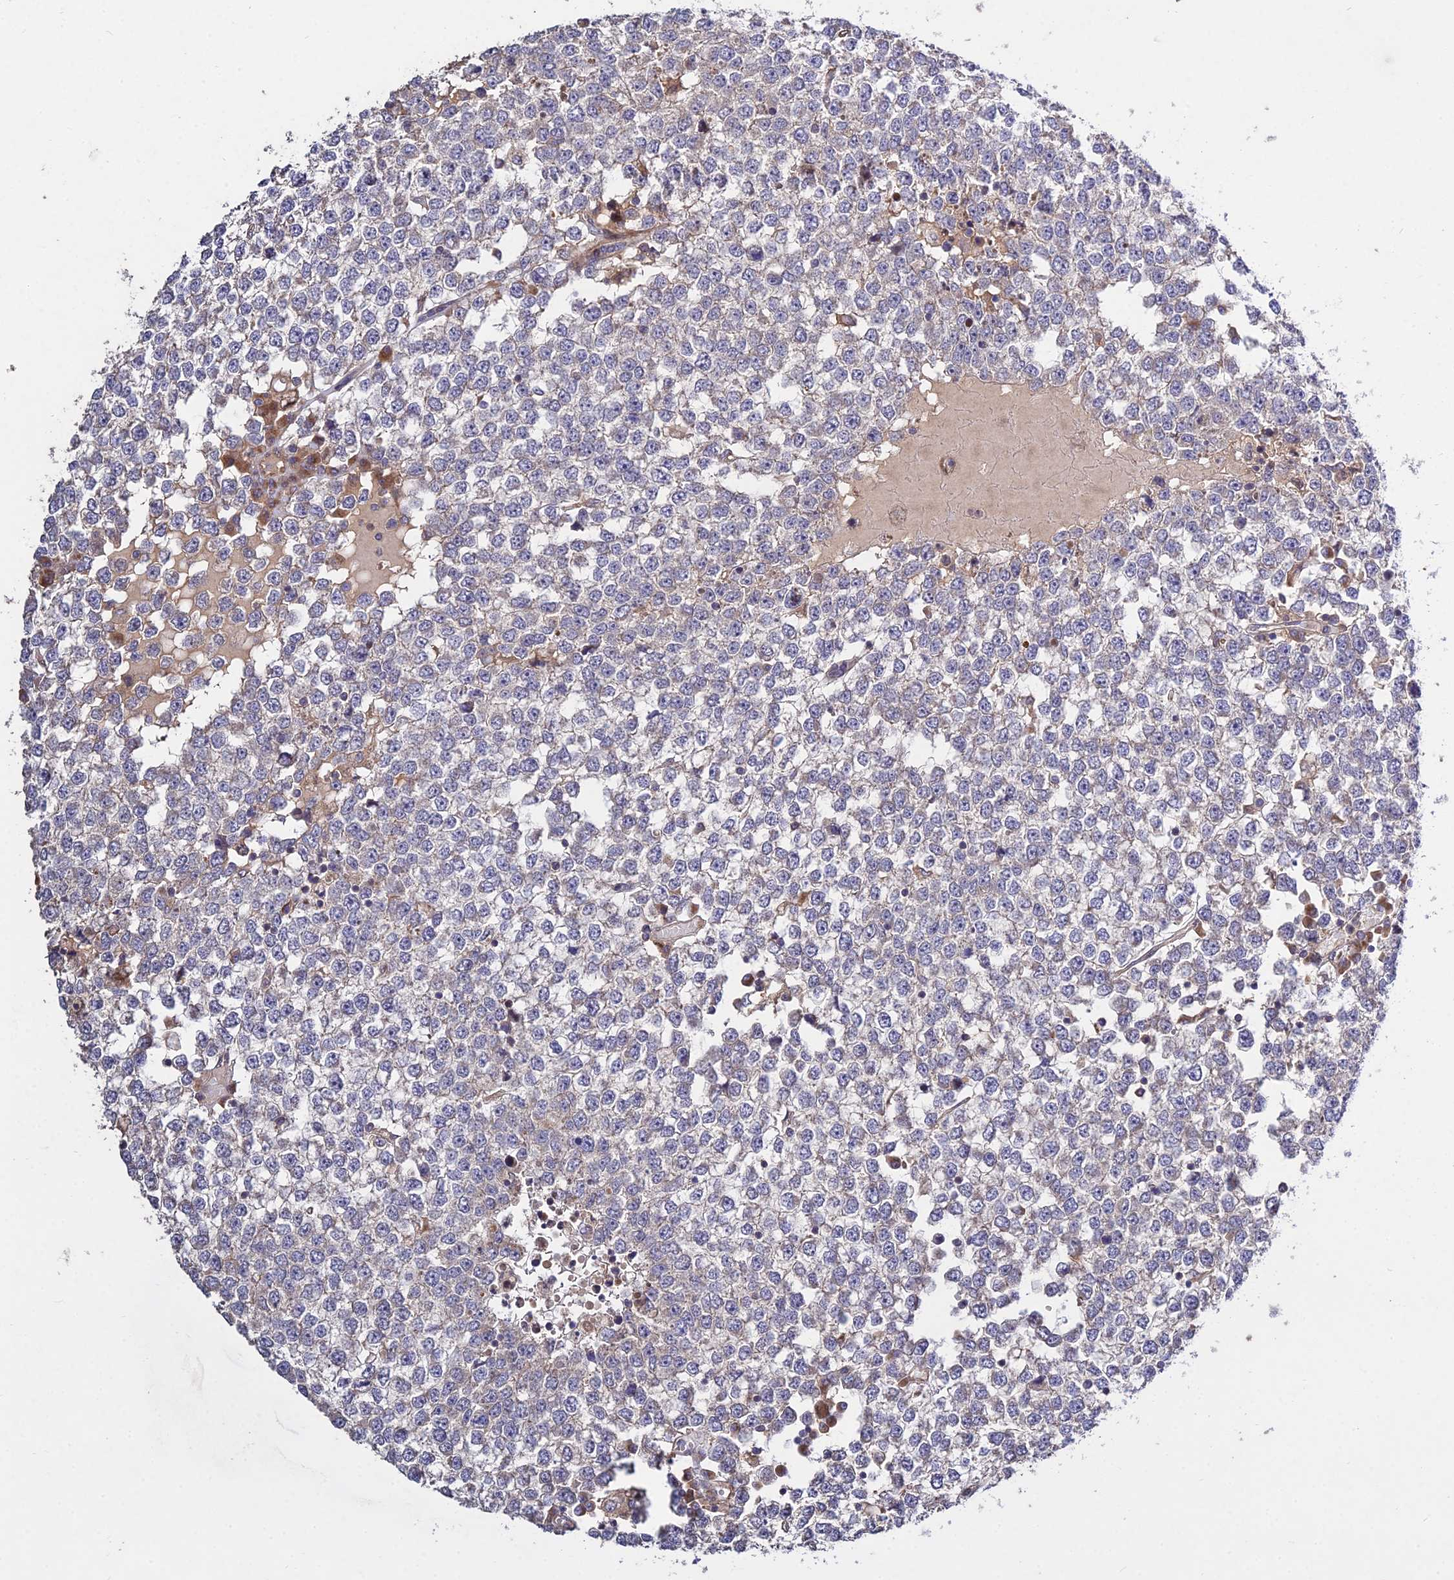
{"staining": {"intensity": "negative", "quantity": "none", "location": "none"}, "tissue": "testis cancer", "cell_type": "Tumor cells", "image_type": "cancer", "snomed": [{"axis": "morphology", "description": "Seminoma, NOS"}, {"axis": "topography", "description": "Testis"}], "caption": "IHC histopathology image of neoplastic tissue: human testis seminoma stained with DAB demonstrates no significant protein positivity in tumor cells.", "gene": "GRTP1", "patient": {"sex": "male", "age": 65}}